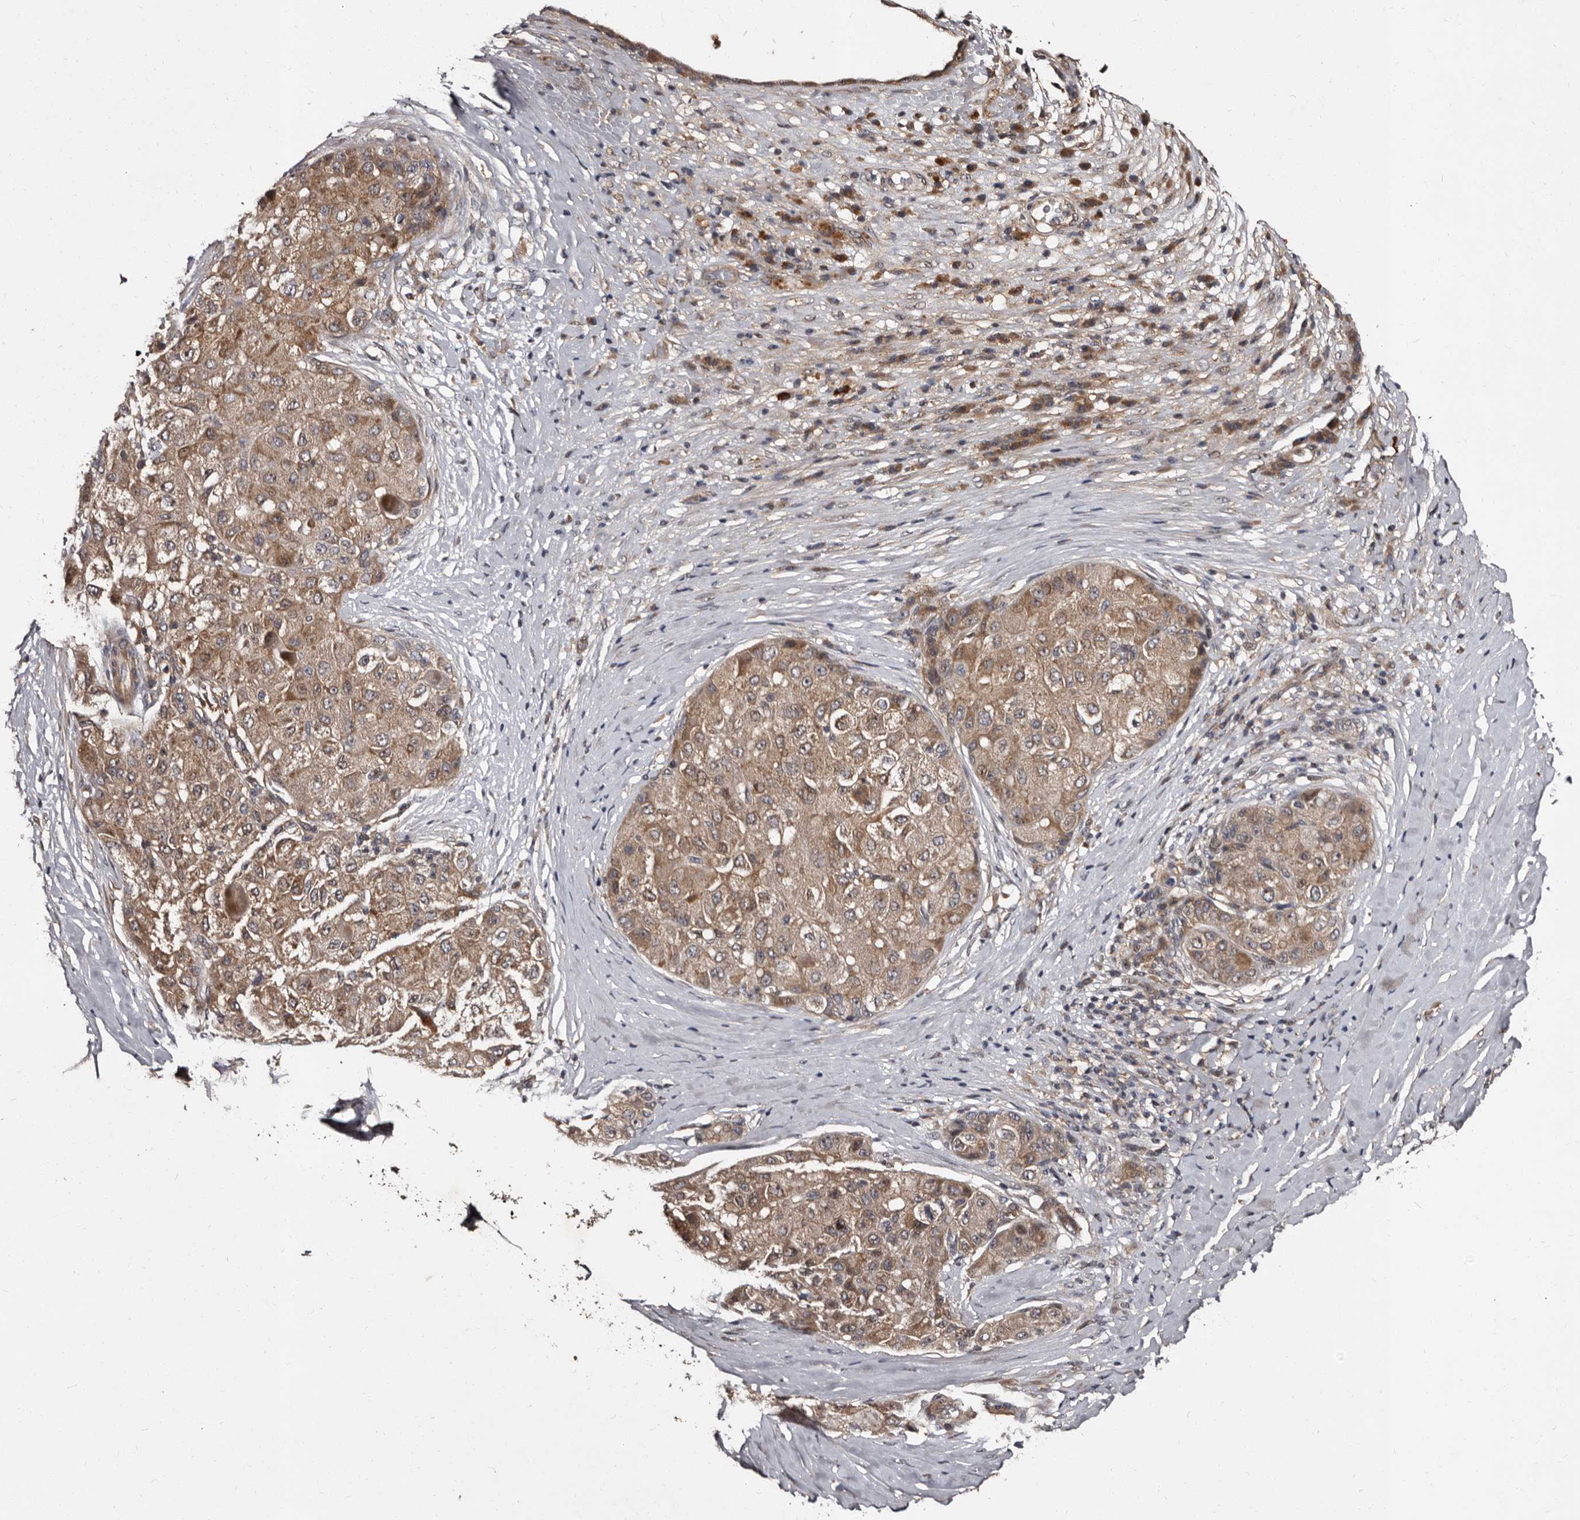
{"staining": {"intensity": "moderate", "quantity": ">75%", "location": "cytoplasmic/membranous"}, "tissue": "liver cancer", "cell_type": "Tumor cells", "image_type": "cancer", "snomed": [{"axis": "morphology", "description": "Carcinoma, Hepatocellular, NOS"}, {"axis": "topography", "description": "Liver"}], "caption": "High-magnification brightfield microscopy of liver cancer (hepatocellular carcinoma) stained with DAB (brown) and counterstained with hematoxylin (blue). tumor cells exhibit moderate cytoplasmic/membranous staining is present in approximately>75% of cells. The staining was performed using DAB, with brown indicating positive protein expression. Nuclei are stained blue with hematoxylin.", "gene": "MKRN3", "patient": {"sex": "male", "age": 80}}